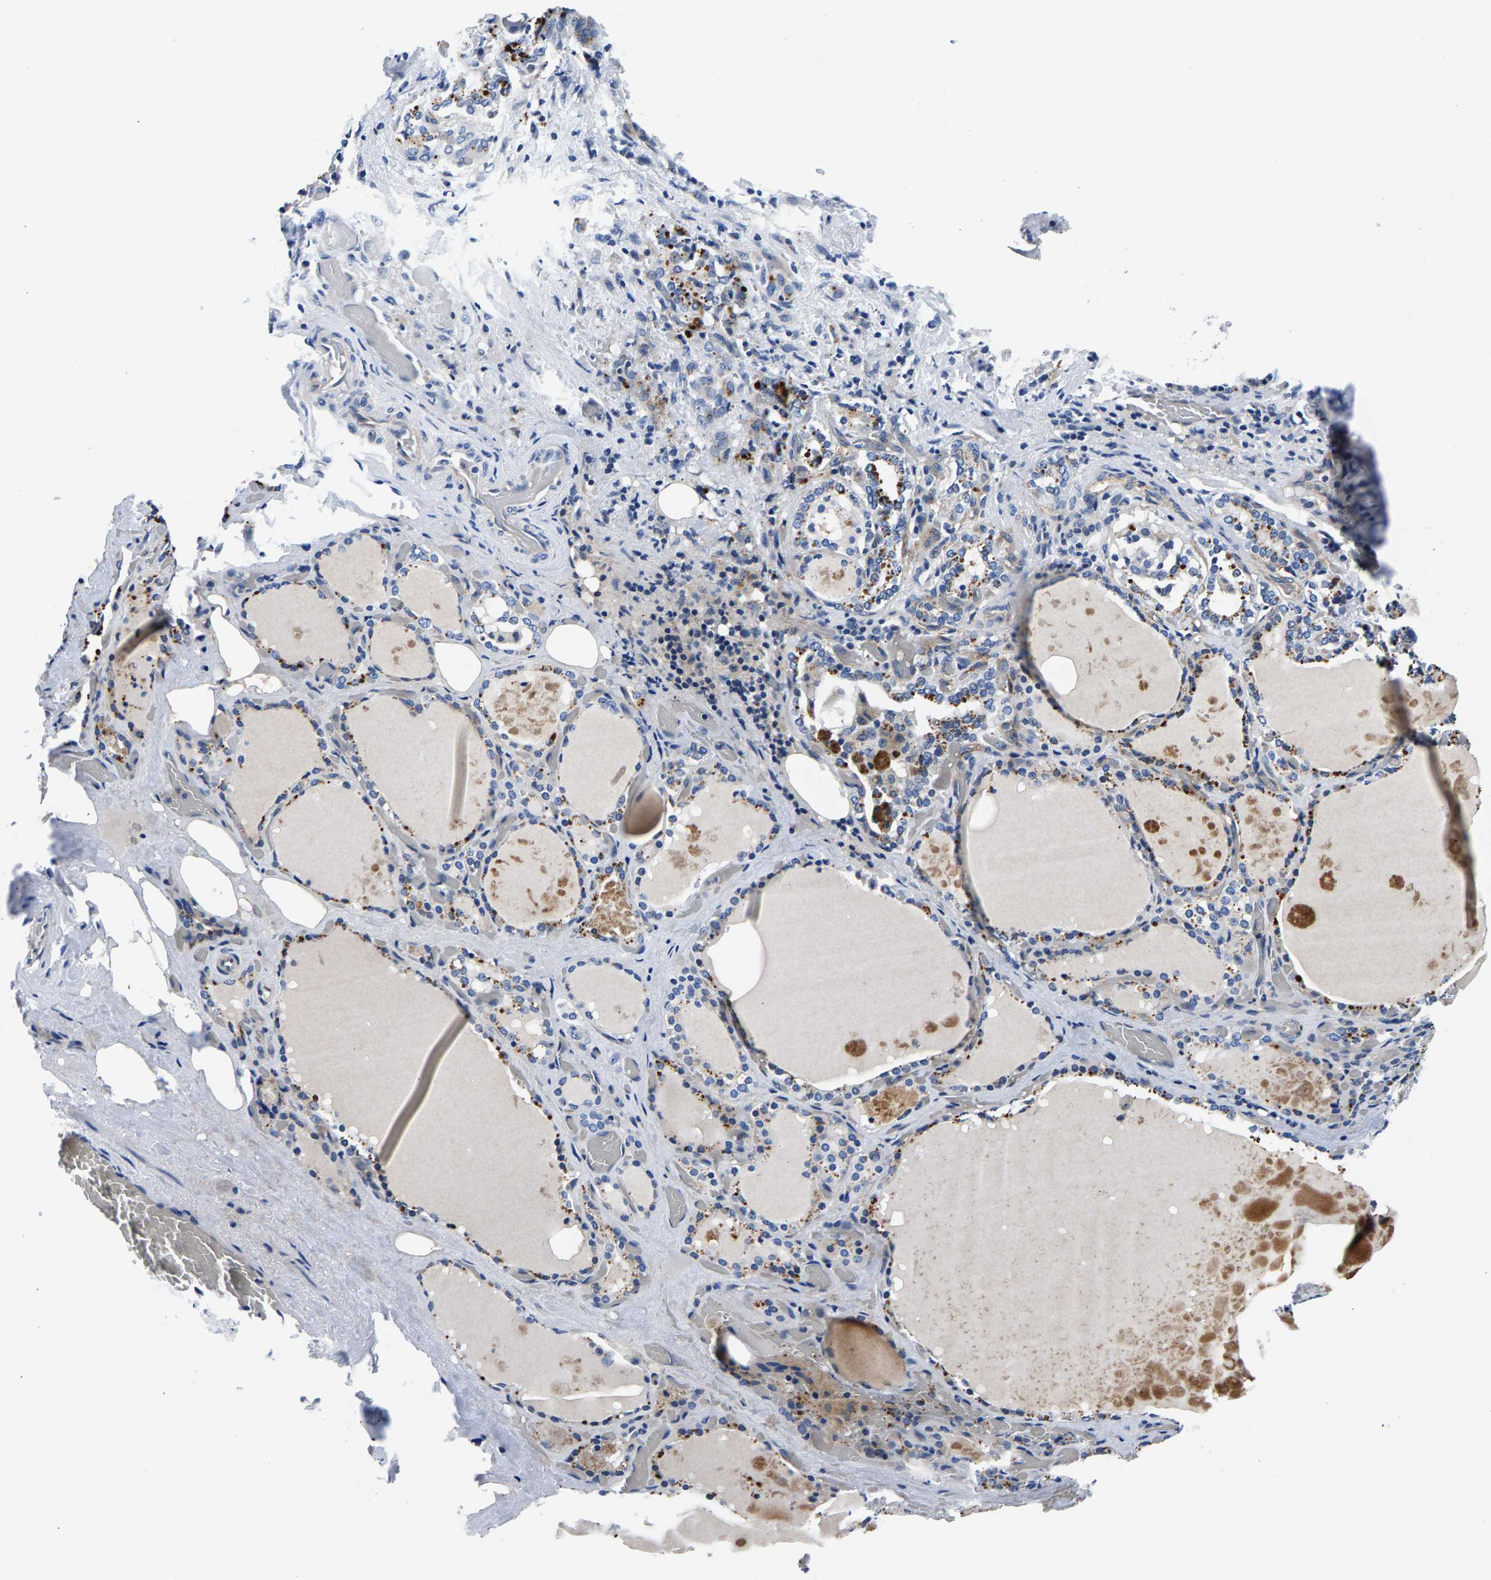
{"staining": {"intensity": "strong", "quantity": "25%-75%", "location": "cytoplasmic/membranous"}, "tissue": "thyroid gland", "cell_type": "Glandular cells", "image_type": "normal", "snomed": [{"axis": "morphology", "description": "Normal tissue, NOS"}, {"axis": "topography", "description": "Thyroid gland"}], "caption": "IHC of benign thyroid gland shows high levels of strong cytoplasmic/membranous positivity in about 25%-75% of glandular cells. The staining was performed using DAB (3,3'-diaminobenzidine), with brown indicating positive protein expression. Nuclei are stained blue with hematoxylin.", "gene": "P2RY4", "patient": {"sex": "male", "age": 61}}